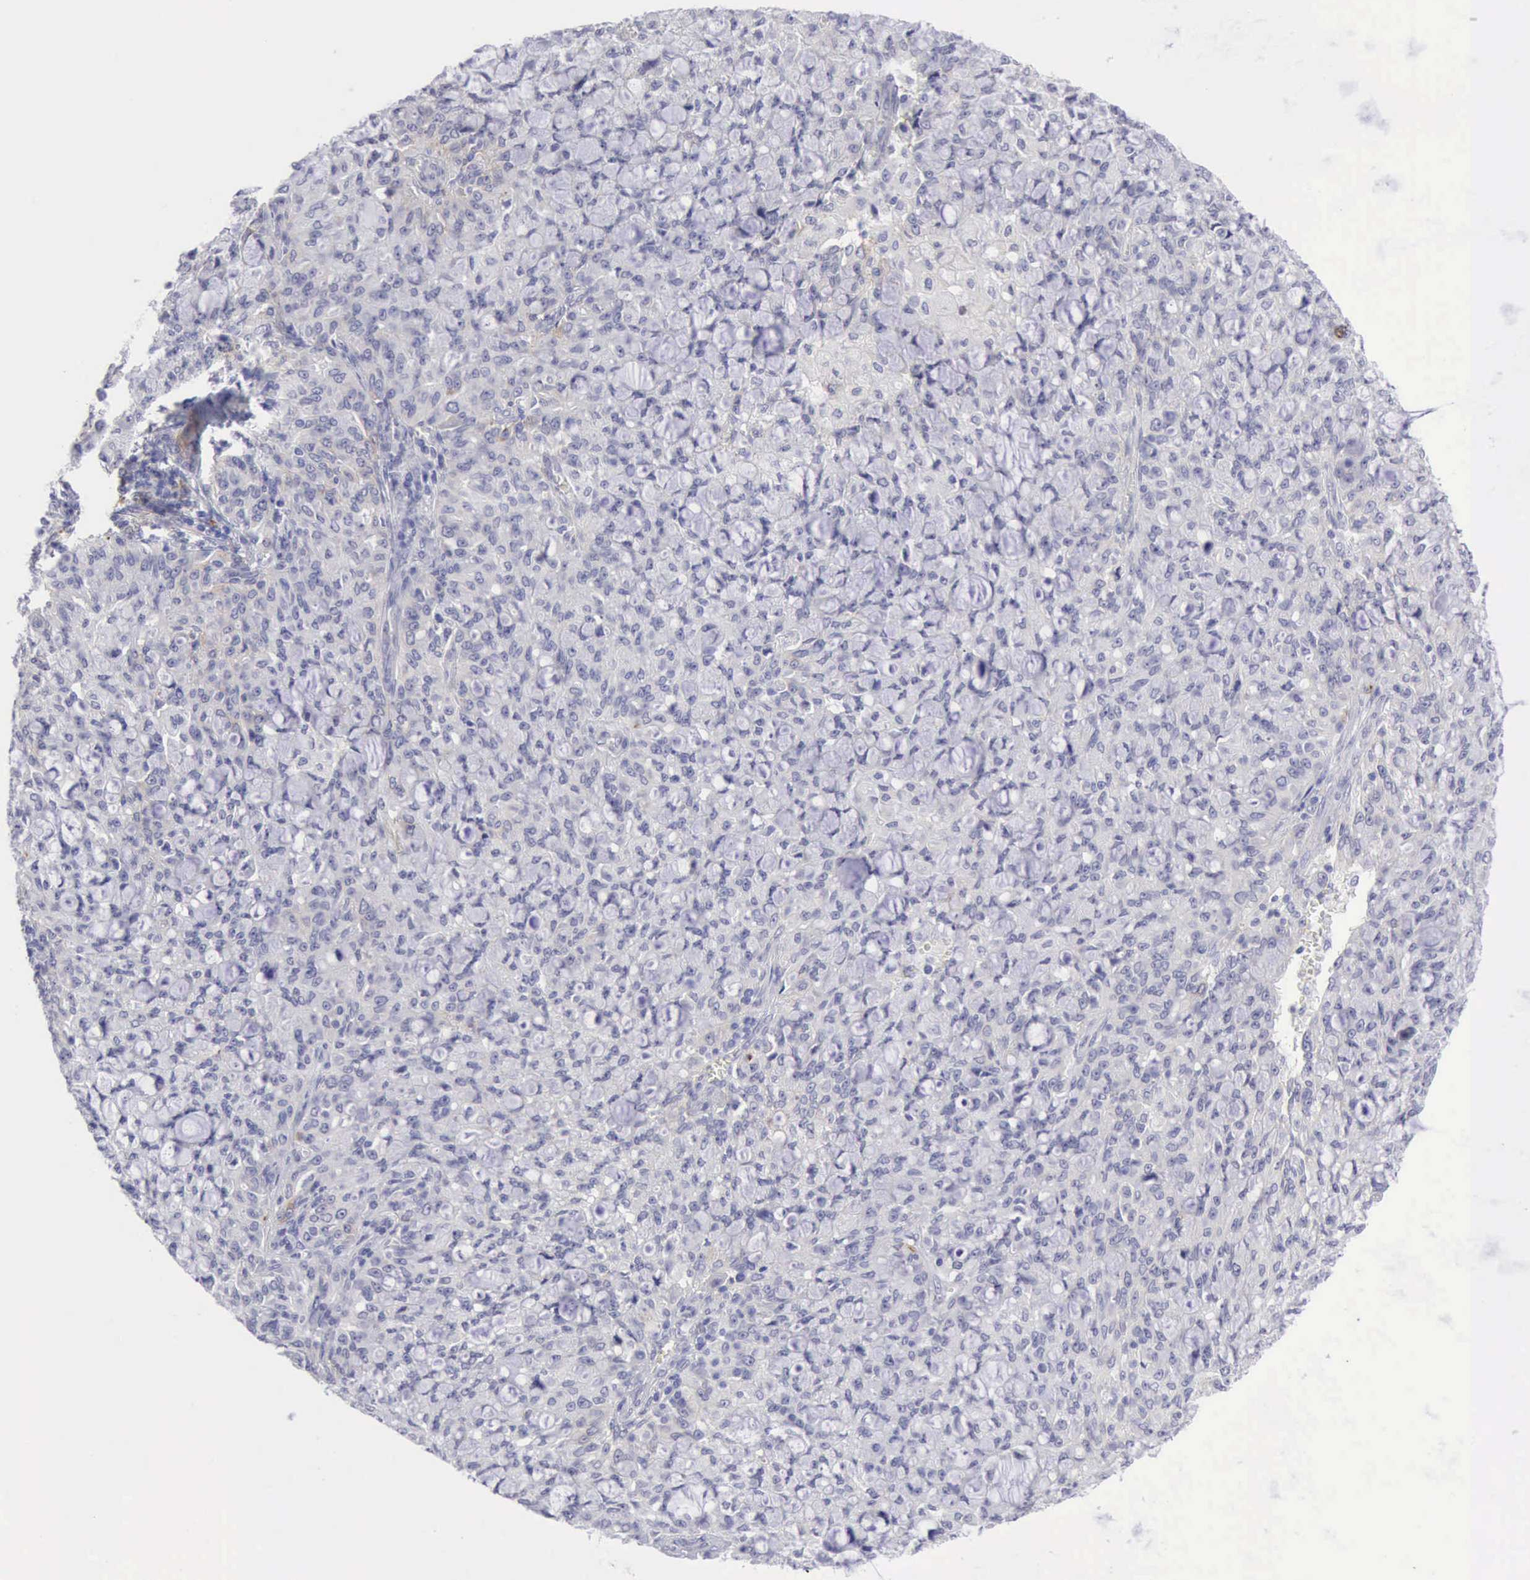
{"staining": {"intensity": "negative", "quantity": "none", "location": "none"}, "tissue": "lung cancer", "cell_type": "Tumor cells", "image_type": "cancer", "snomed": [{"axis": "morphology", "description": "Adenocarcinoma, NOS"}, {"axis": "topography", "description": "Lung"}], "caption": "IHC of human lung adenocarcinoma shows no expression in tumor cells.", "gene": "TFRC", "patient": {"sex": "female", "age": 44}}